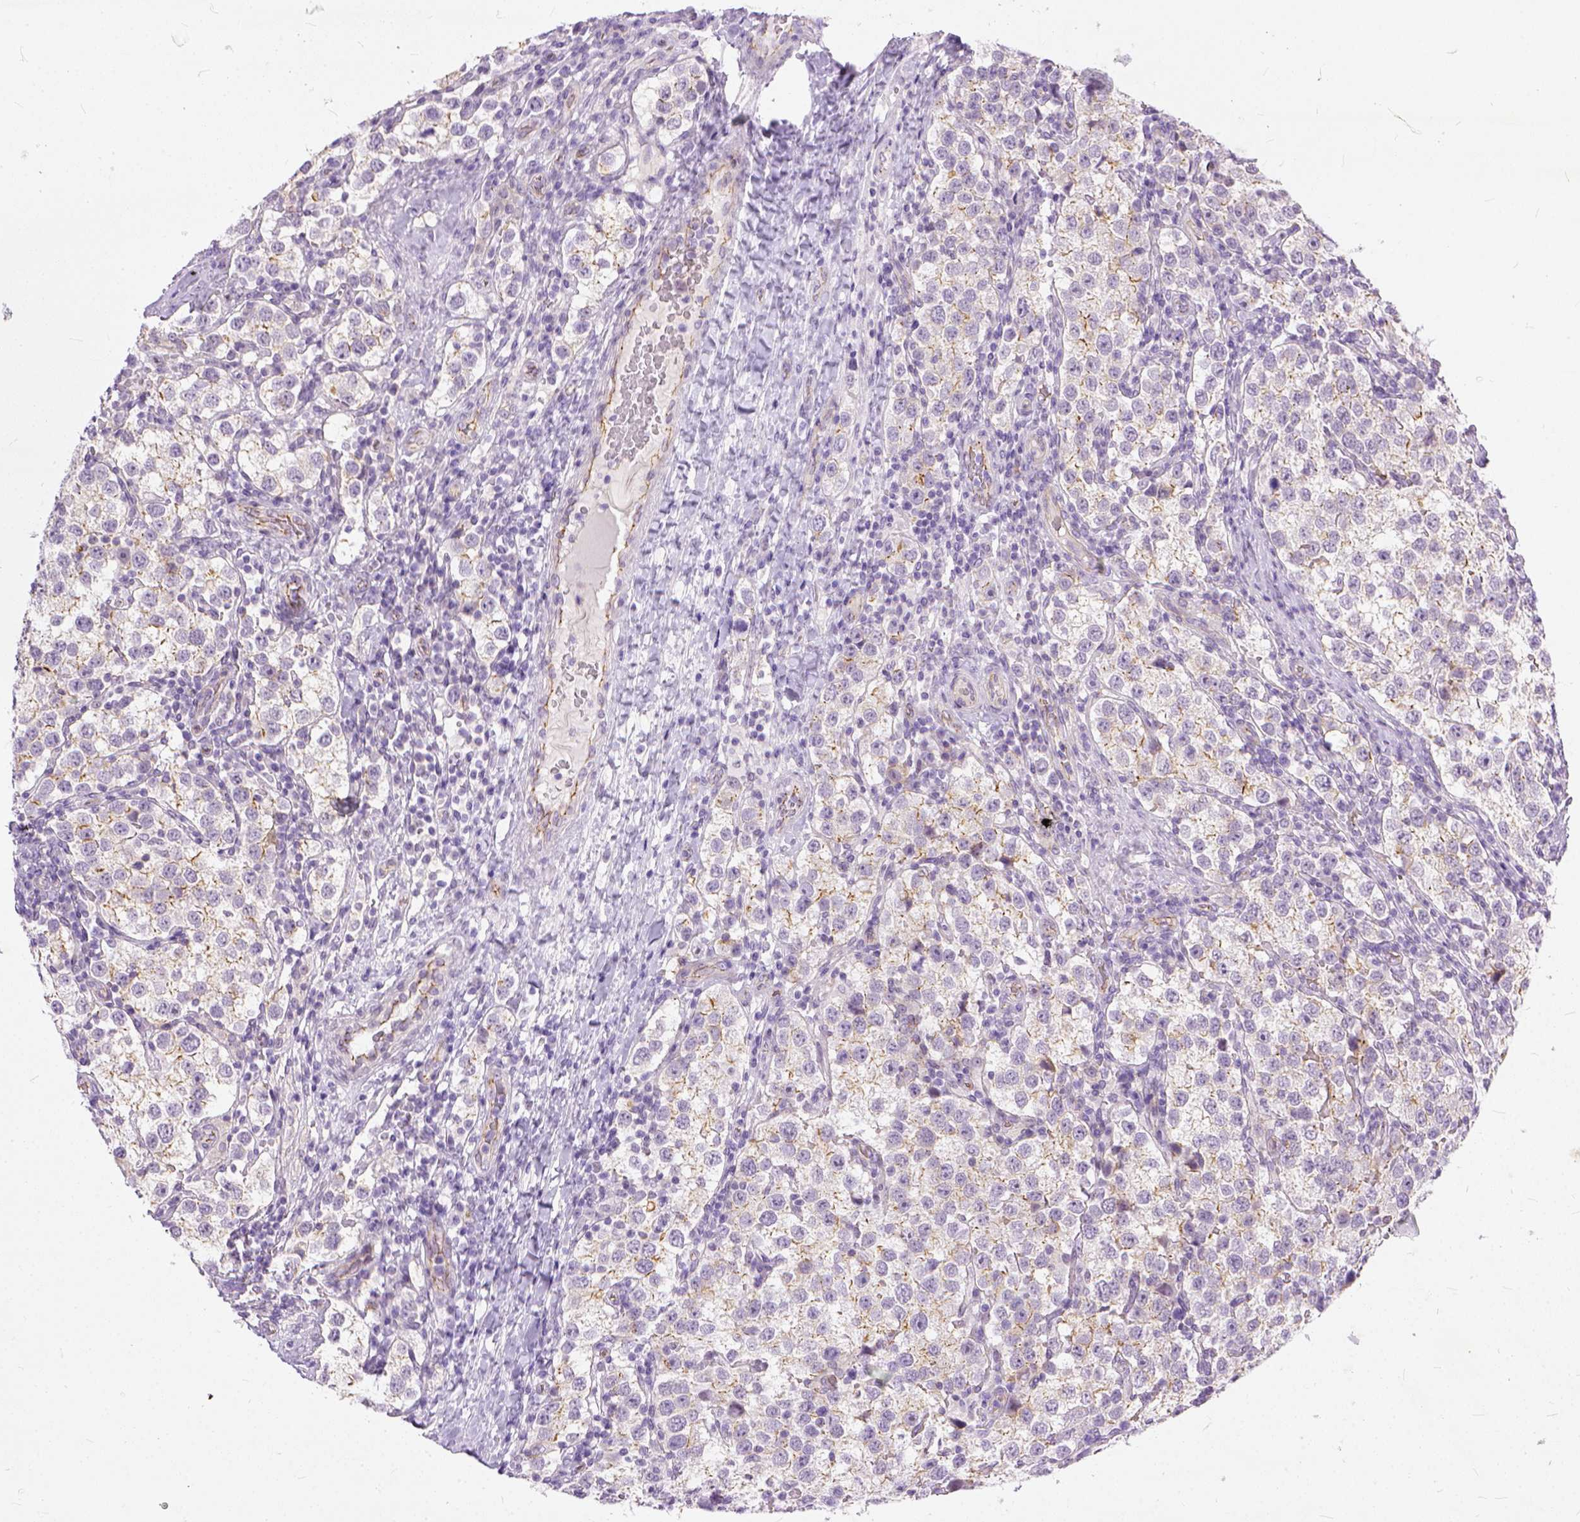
{"staining": {"intensity": "moderate", "quantity": "25%-75%", "location": "cytoplasmic/membranous"}, "tissue": "testis cancer", "cell_type": "Tumor cells", "image_type": "cancer", "snomed": [{"axis": "morphology", "description": "Seminoma, NOS"}, {"axis": "topography", "description": "Testis"}], "caption": "This photomicrograph reveals IHC staining of testis cancer, with medium moderate cytoplasmic/membranous expression in about 25%-75% of tumor cells.", "gene": "ADGRF1", "patient": {"sex": "male", "age": 37}}